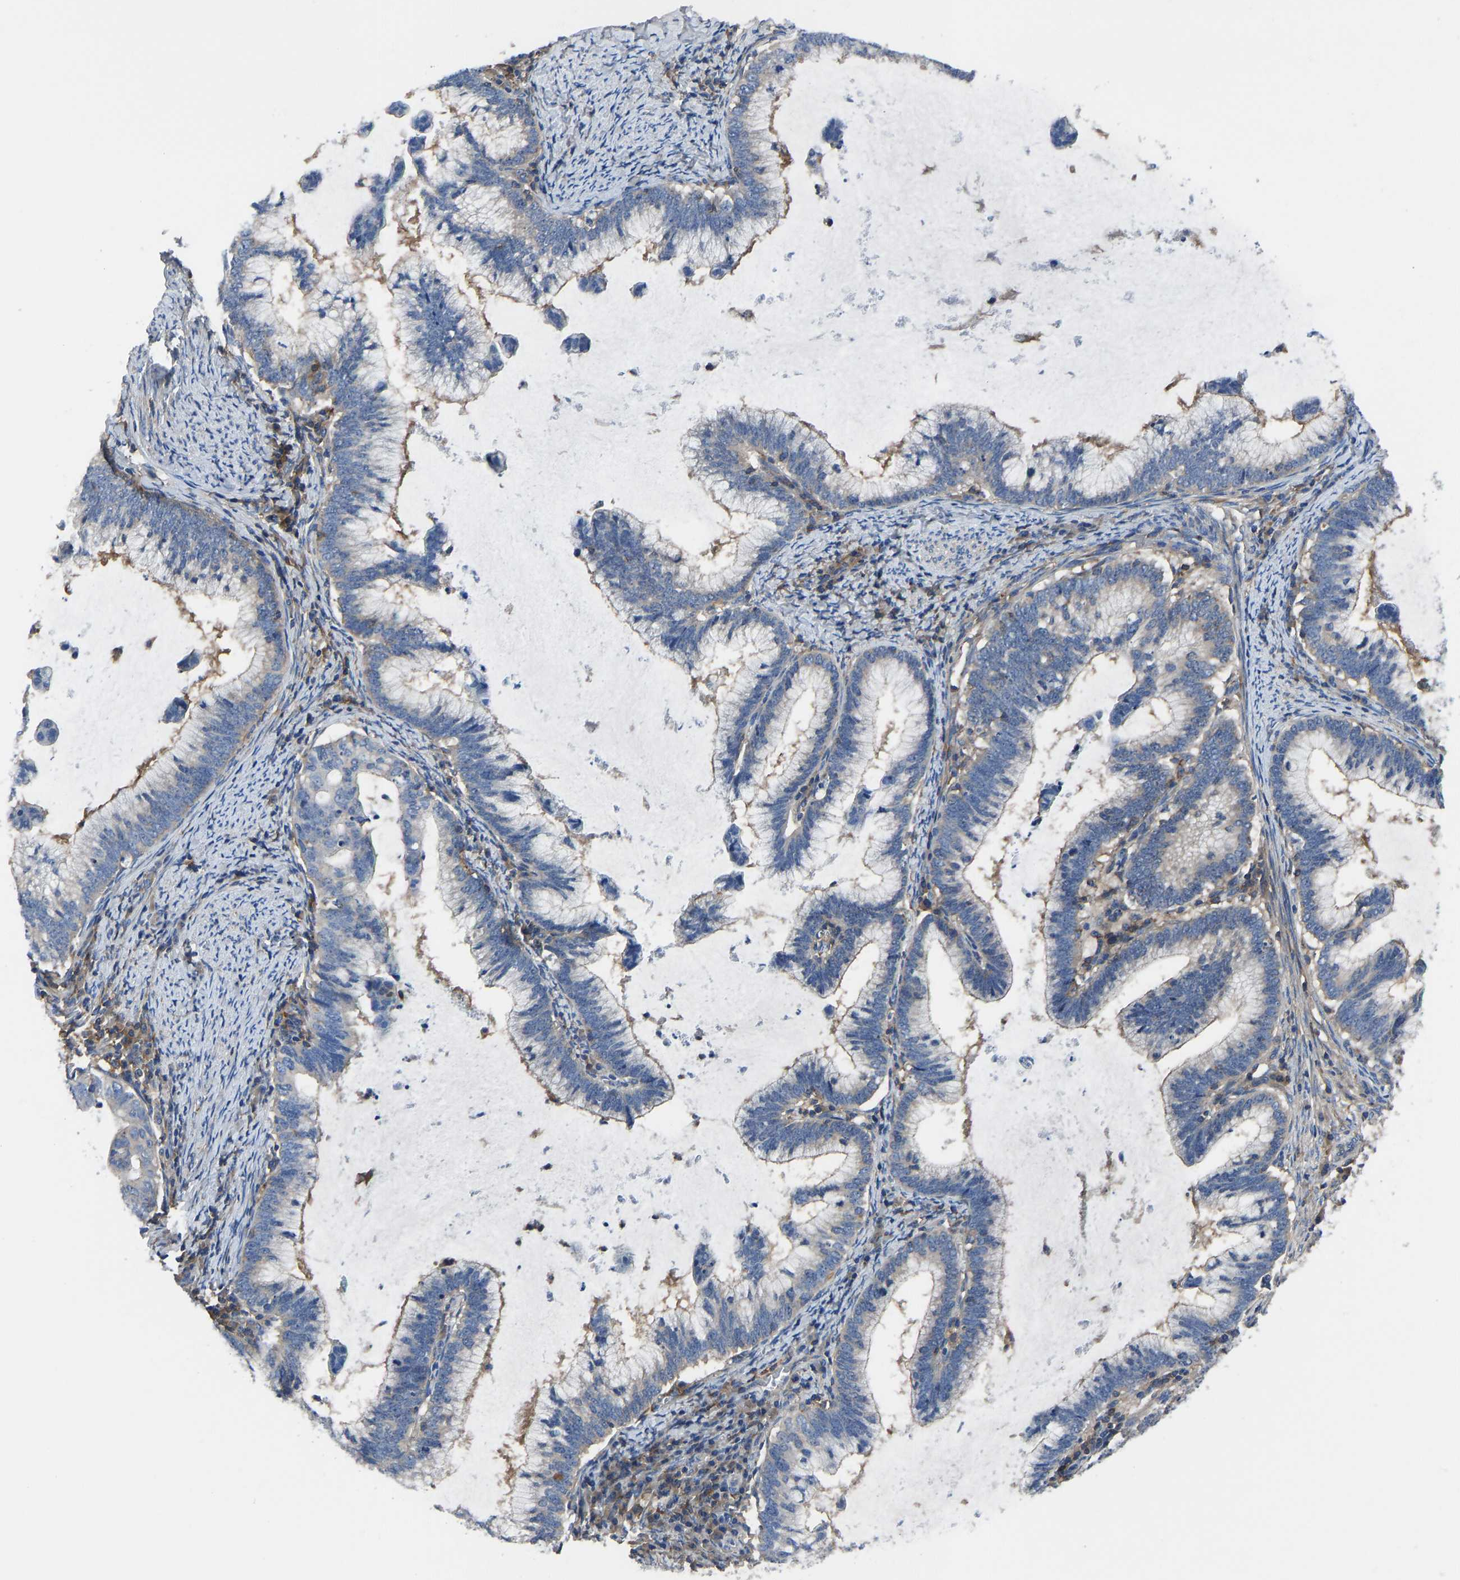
{"staining": {"intensity": "weak", "quantity": "<25%", "location": "cytoplasmic/membranous"}, "tissue": "cervical cancer", "cell_type": "Tumor cells", "image_type": "cancer", "snomed": [{"axis": "morphology", "description": "Adenocarcinoma, NOS"}, {"axis": "topography", "description": "Cervix"}], "caption": "This is an immunohistochemistry (IHC) histopathology image of human cervical cancer (adenocarcinoma). There is no positivity in tumor cells.", "gene": "PRKAR1A", "patient": {"sex": "female", "age": 36}}